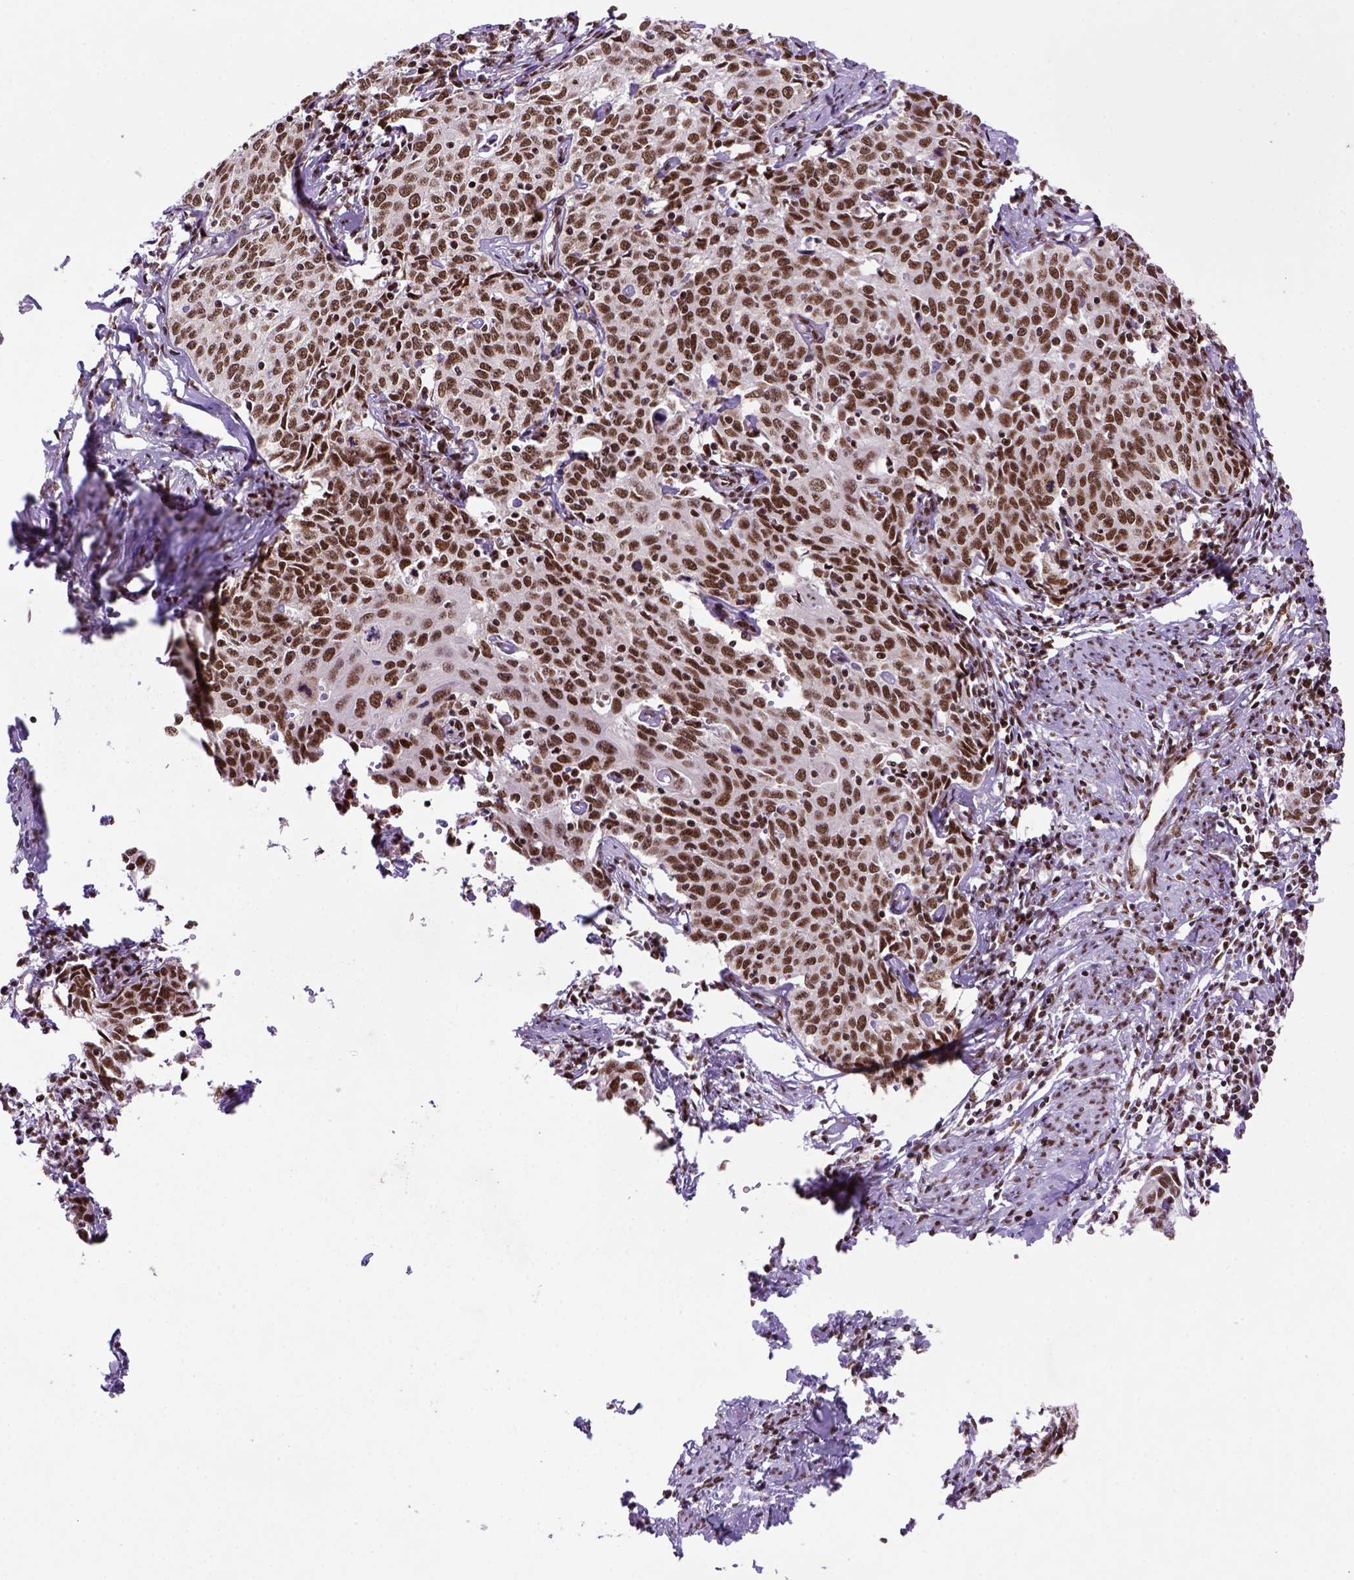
{"staining": {"intensity": "strong", "quantity": ">75%", "location": "nuclear"}, "tissue": "cervical cancer", "cell_type": "Tumor cells", "image_type": "cancer", "snomed": [{"axis": "morphology", "description": "Squamous cell carcinoma, NOS"}, {"axis": "topography", "description": "Cervix"}], "caption": "Cervical cancer stained with DAB (3,3'-diaminobenzidine) immunohistochemistry displays high levels of strong nuclear expression in about >75% of tumor cells.", "gene": "NSMCE2", "patient": {"sex": "female", "age": 62}}